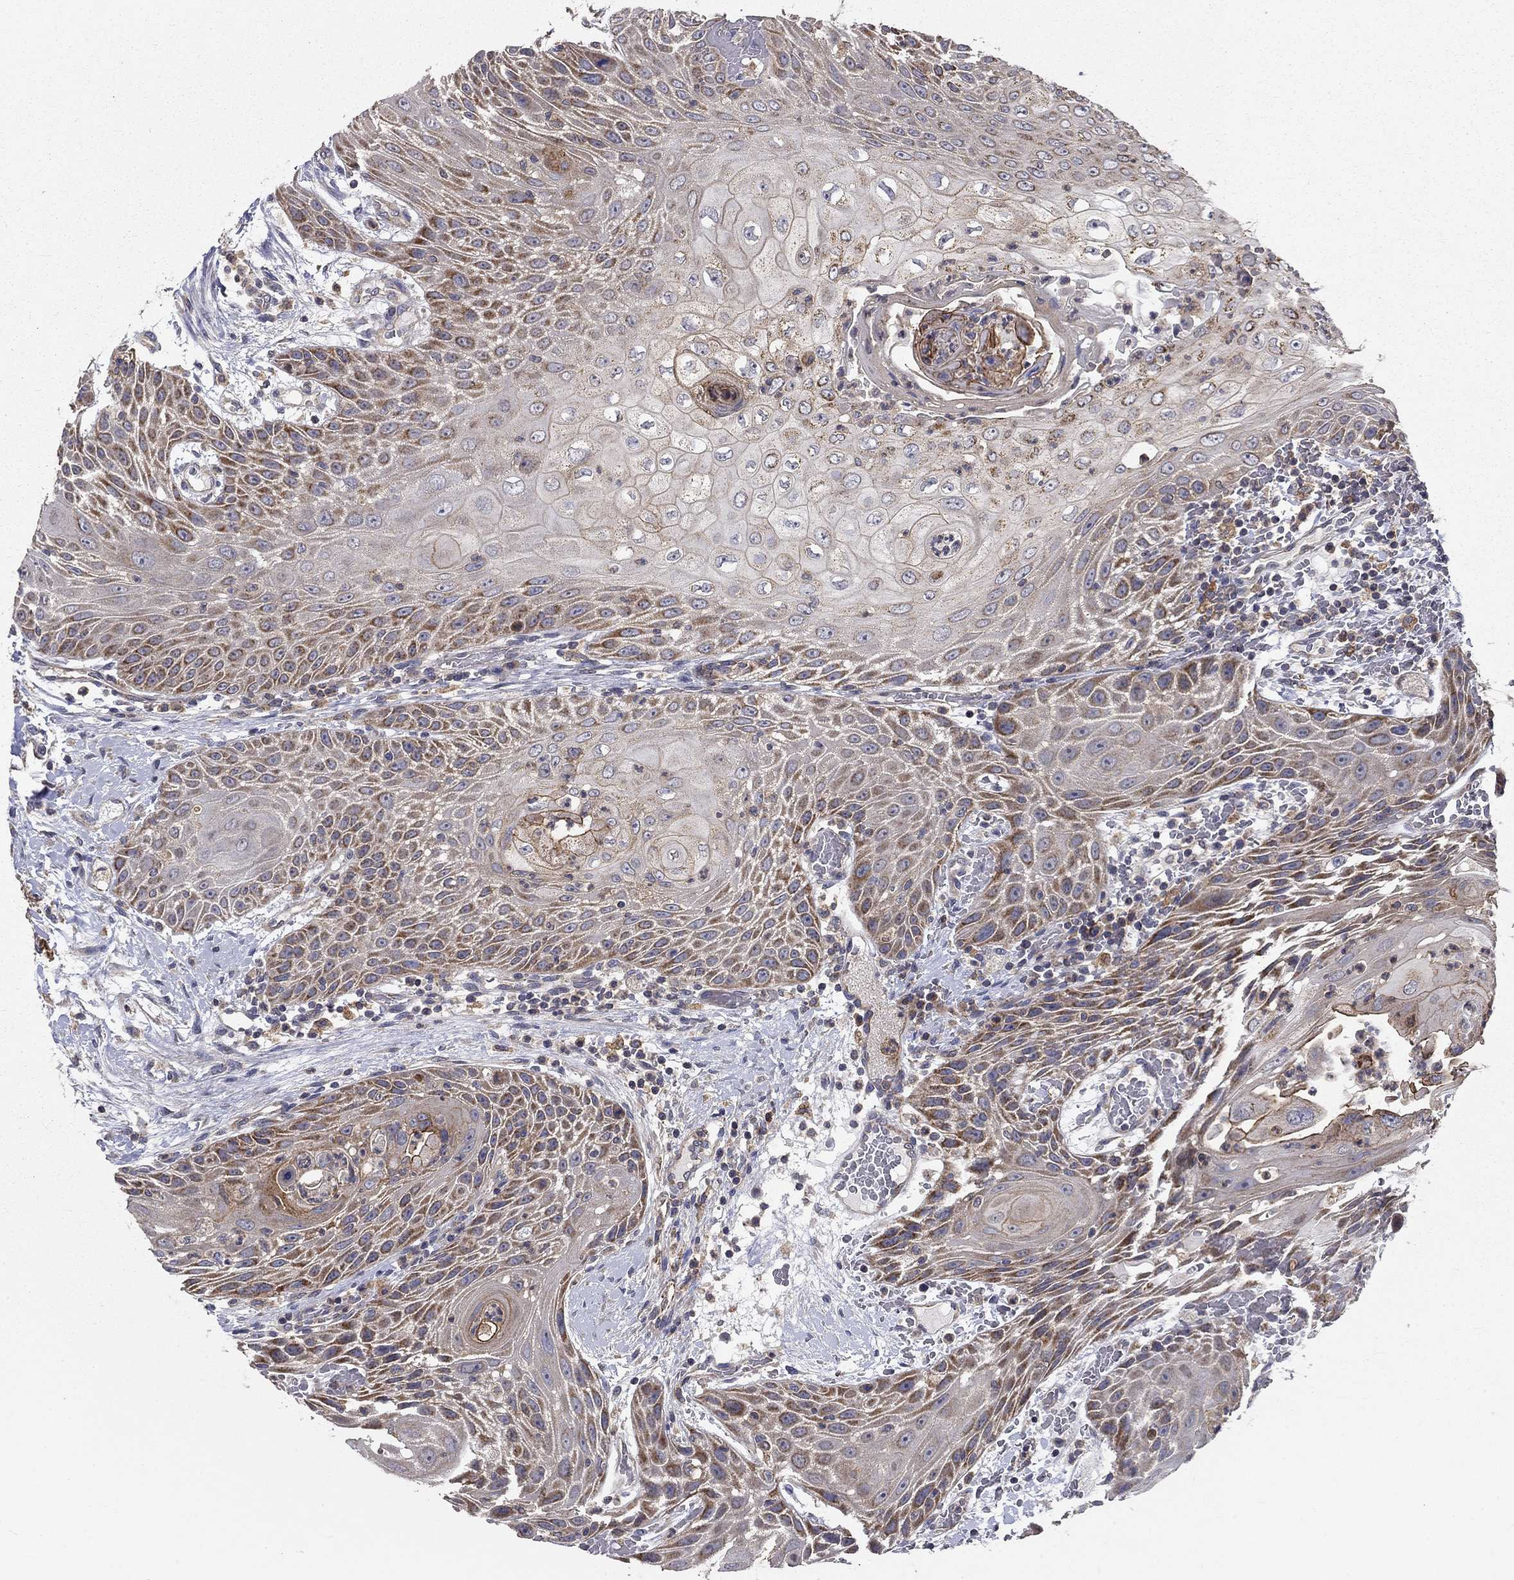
{"staining": {"intensity": "moderate", "quantity": "25%-75%", "location": "cytoplasmic/membranous"}, "tissue": "head and neck cancer", "cell_type": "Tumor cells", "image_type": "cancer", "snomed": [{"axis": "morphology", "description": "Squamous cell carcinoma, NOS"}, {"axis": "topography", "description": "Head-Neck"}], "caption": "Human squamous cell carcinoma (head and neck) stained with a brown dye demonstrates moderate cytoplasmic/membranous positive staining in approximately 25%-75% of tumor cells.", "gene": "ALDH4A1", "patient": {"sex": "male", "age": 69}}